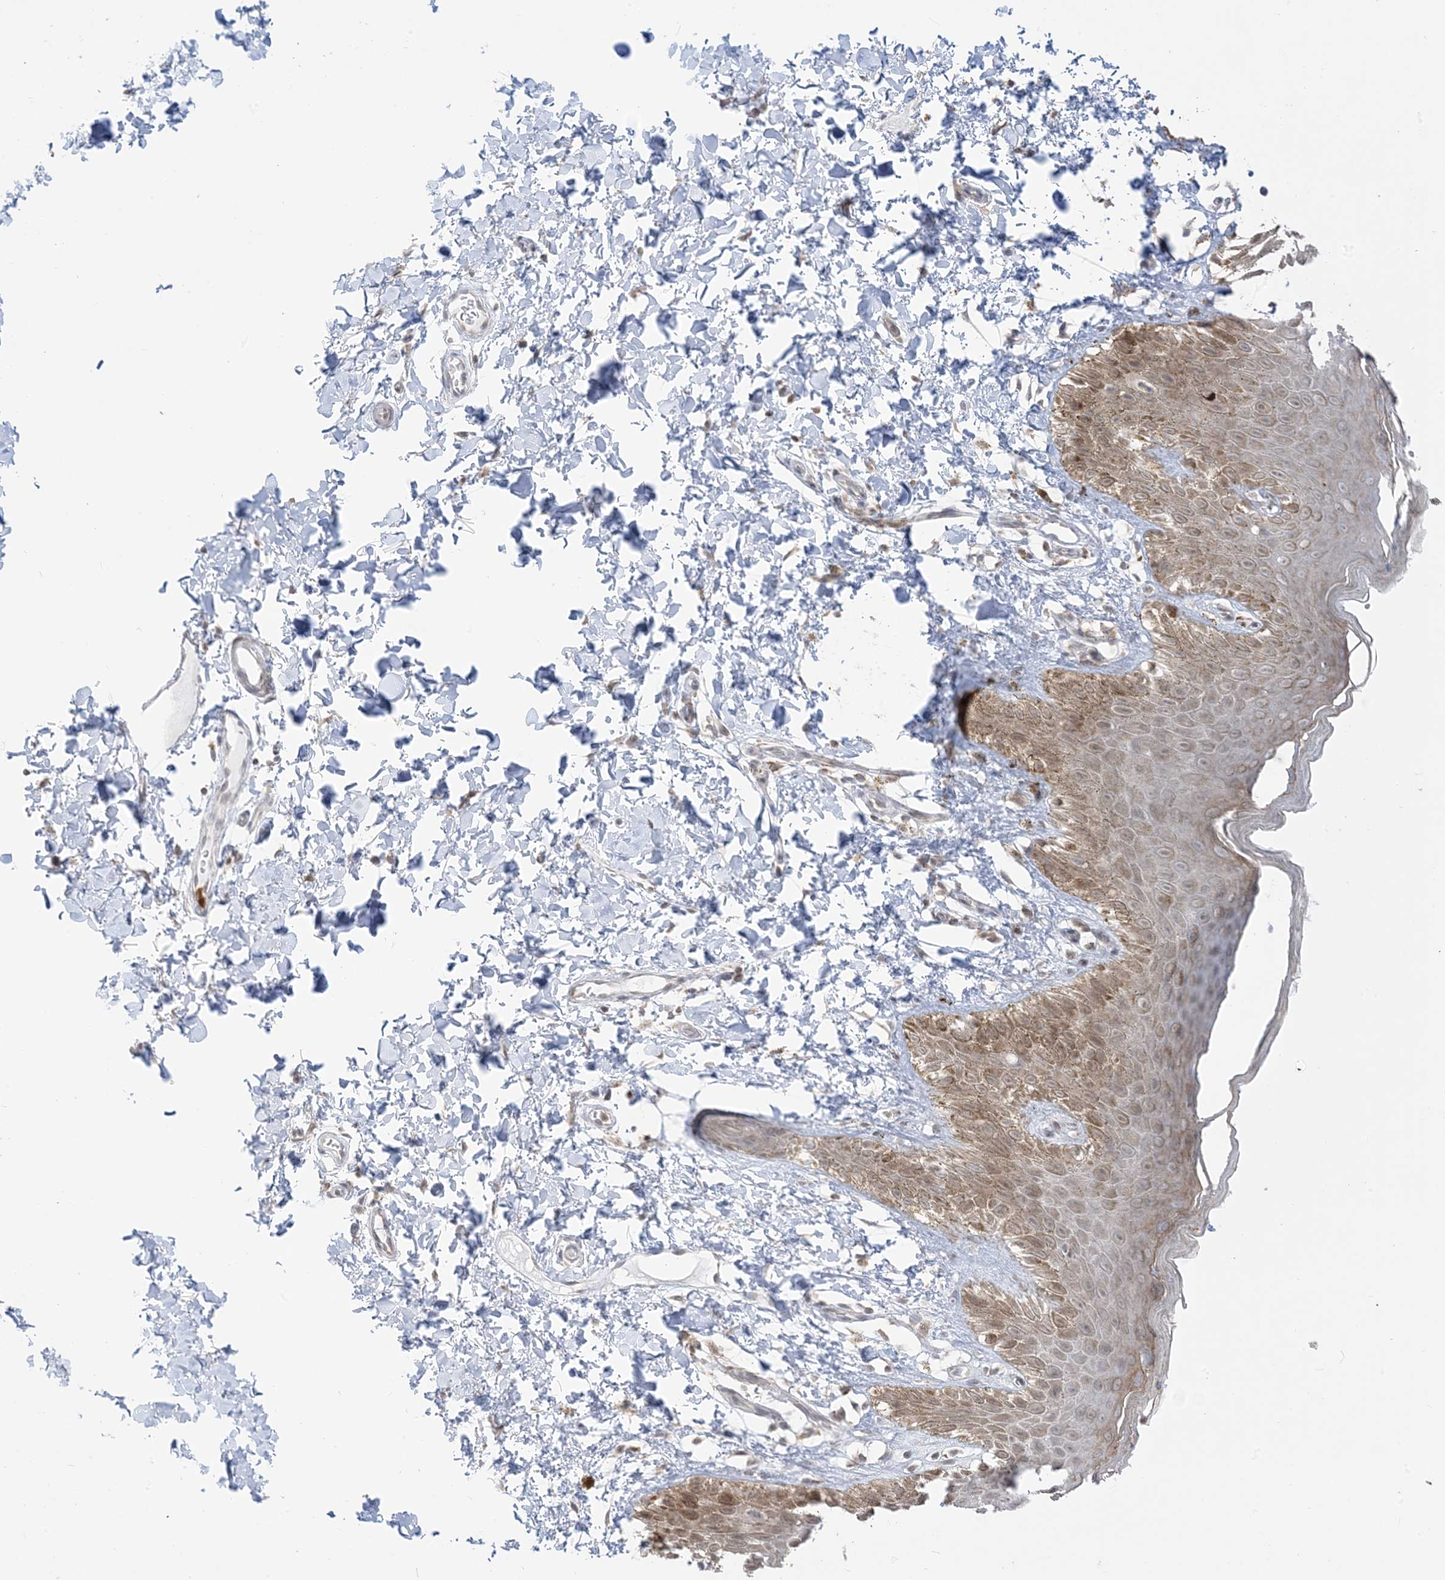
{"staining": {"intensity": "moderate", "quantity": "25%-75%", "location": "cytoplasmic/membranous"}, "tissue": "skin", "cell_type": "Epidermal cells", "image_type": "normal", "snomed": [{"axis": "morphology", "description": "Normal tissue, NOS"}, {"axis": "topography", "description": "Anal"}], "caption": "Immunohistochemical staining of normal skin shows moderate cytoplasmic/membranous protein positivity in about 25%-75% of epidermal cells. The protein of interest is stained brown, and the nuclei are stained in blue (DAB IHC with brightfield microscopy, high magnification).", "gene": "KANSL3", "patient": {"sex": "male", "age": 44}}